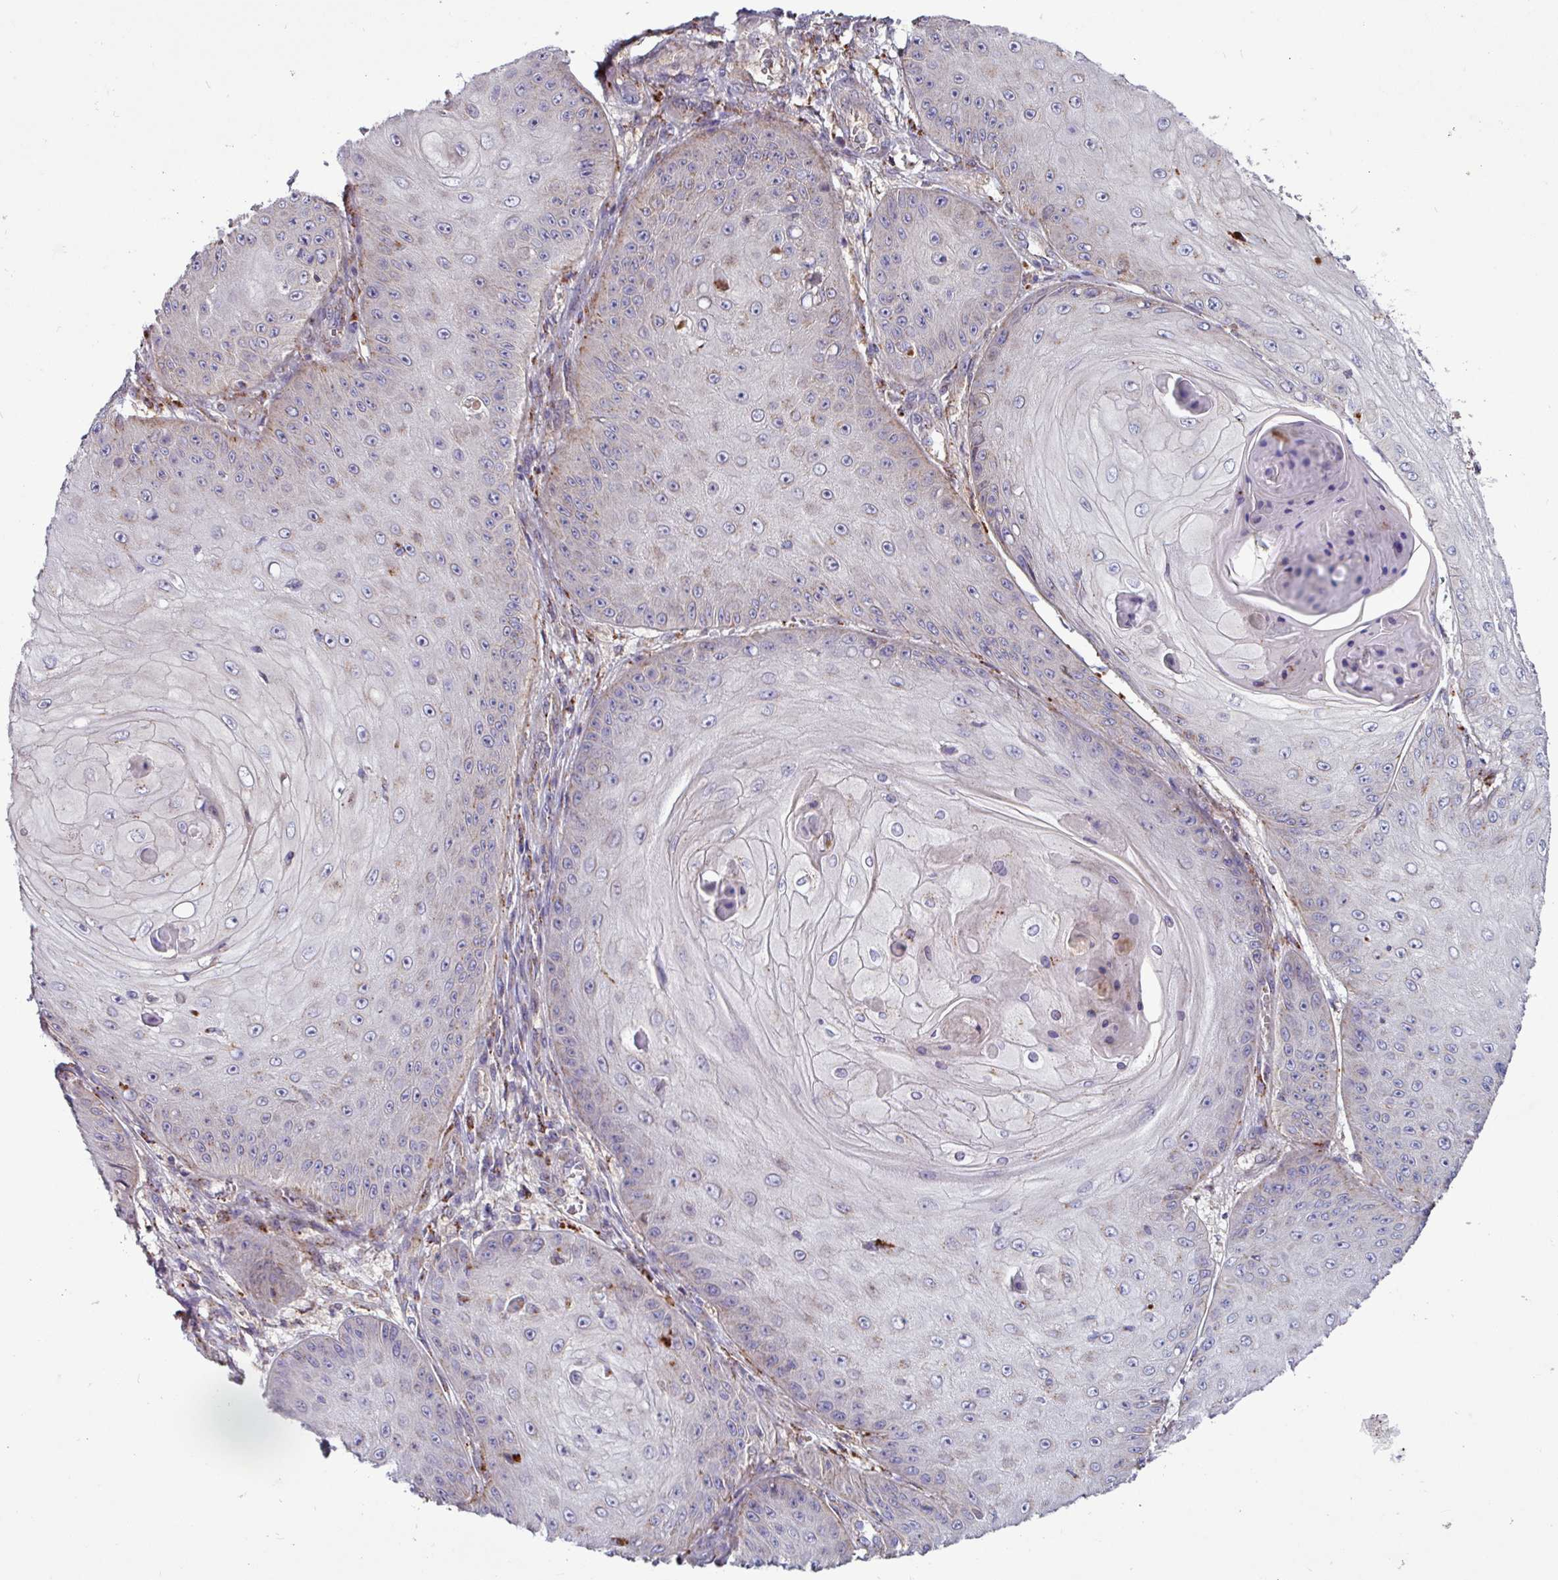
{"staining": {"intensity": "negative", "quantity": "none", "location": "none"}, "tissue": "skin cancer", "cell_type": "Tumor cells", "image_type": "cancer", "snomed": [{"axis": "morphology", "description": "Squamous cell carcinoma, NOS"}, {"axis": "topography", "description": "Skin"}], "caption": "Immunohistochemistry (IHC) histopathology image of skin squamous cell carcinoma stained for a protein (brown), which exhibits no expression in tumor cells. (Immunohistochemistry, brightfield microscopy, high magnification).", "gene": "AMIGO2", "patient": {"sex": "male", "age": 70}}